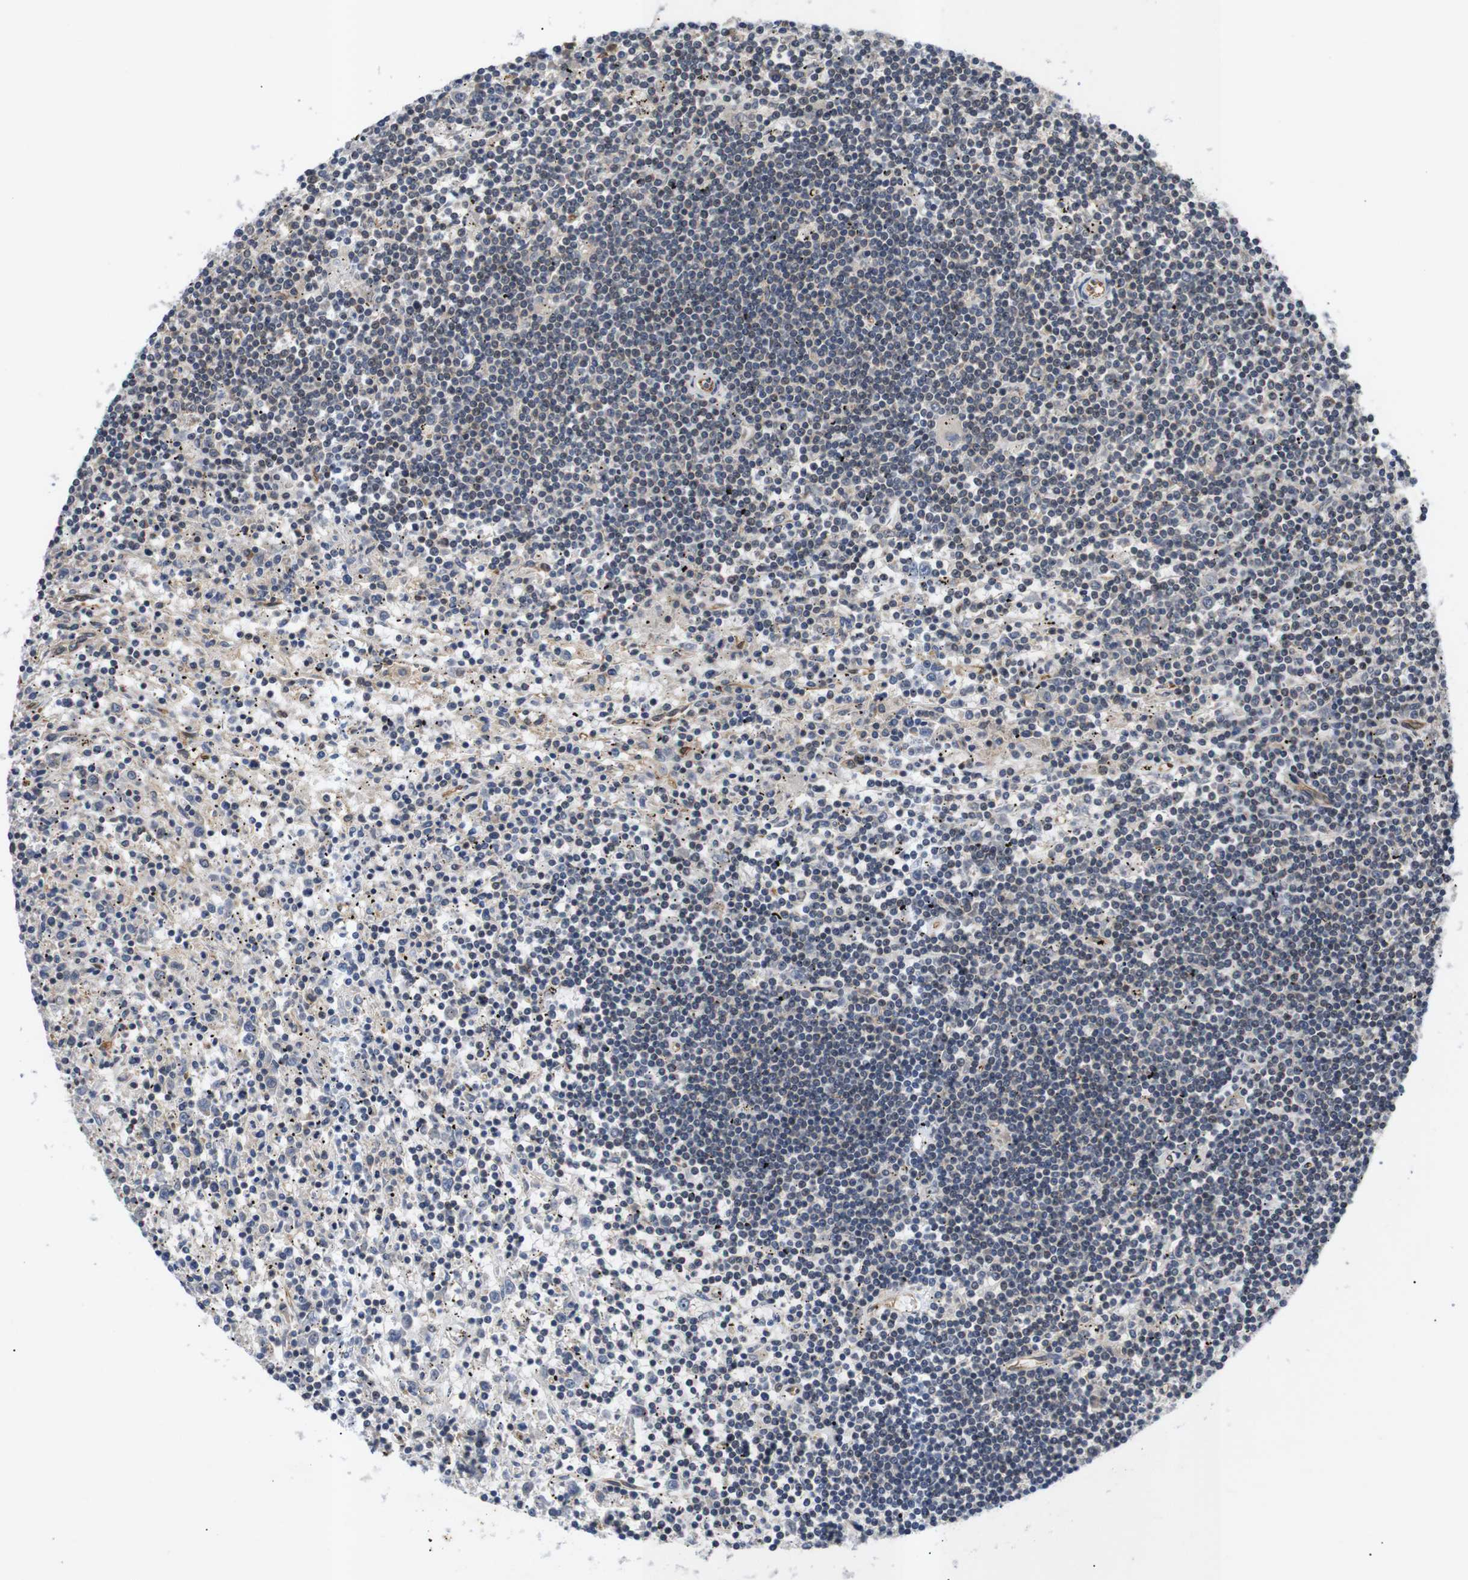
{"staining": {"intensity": "weak", "quantity": "<25%", "location": "nuclear"}, "tissue": "lymphoma", "cell_type": "Tumor cells", "image_type": "cancer", "snomed": [{"axis": "morphology", "description": "Malignant lymphoma, non-Hodgkin's type, Low grade"}, {"axis": "topography", "description": "Spleen"}], "caption": "Histopathology image shows no significant protein staining in tumor cells of malignant lymphoma, non-Hodgkin's type (low-grade). (DAB (3,3'-diaminobenzidine) immunohistochemistry, high magnification).", "gene": "RIPK1", "patient": {"sex": "male", "age": 76}}